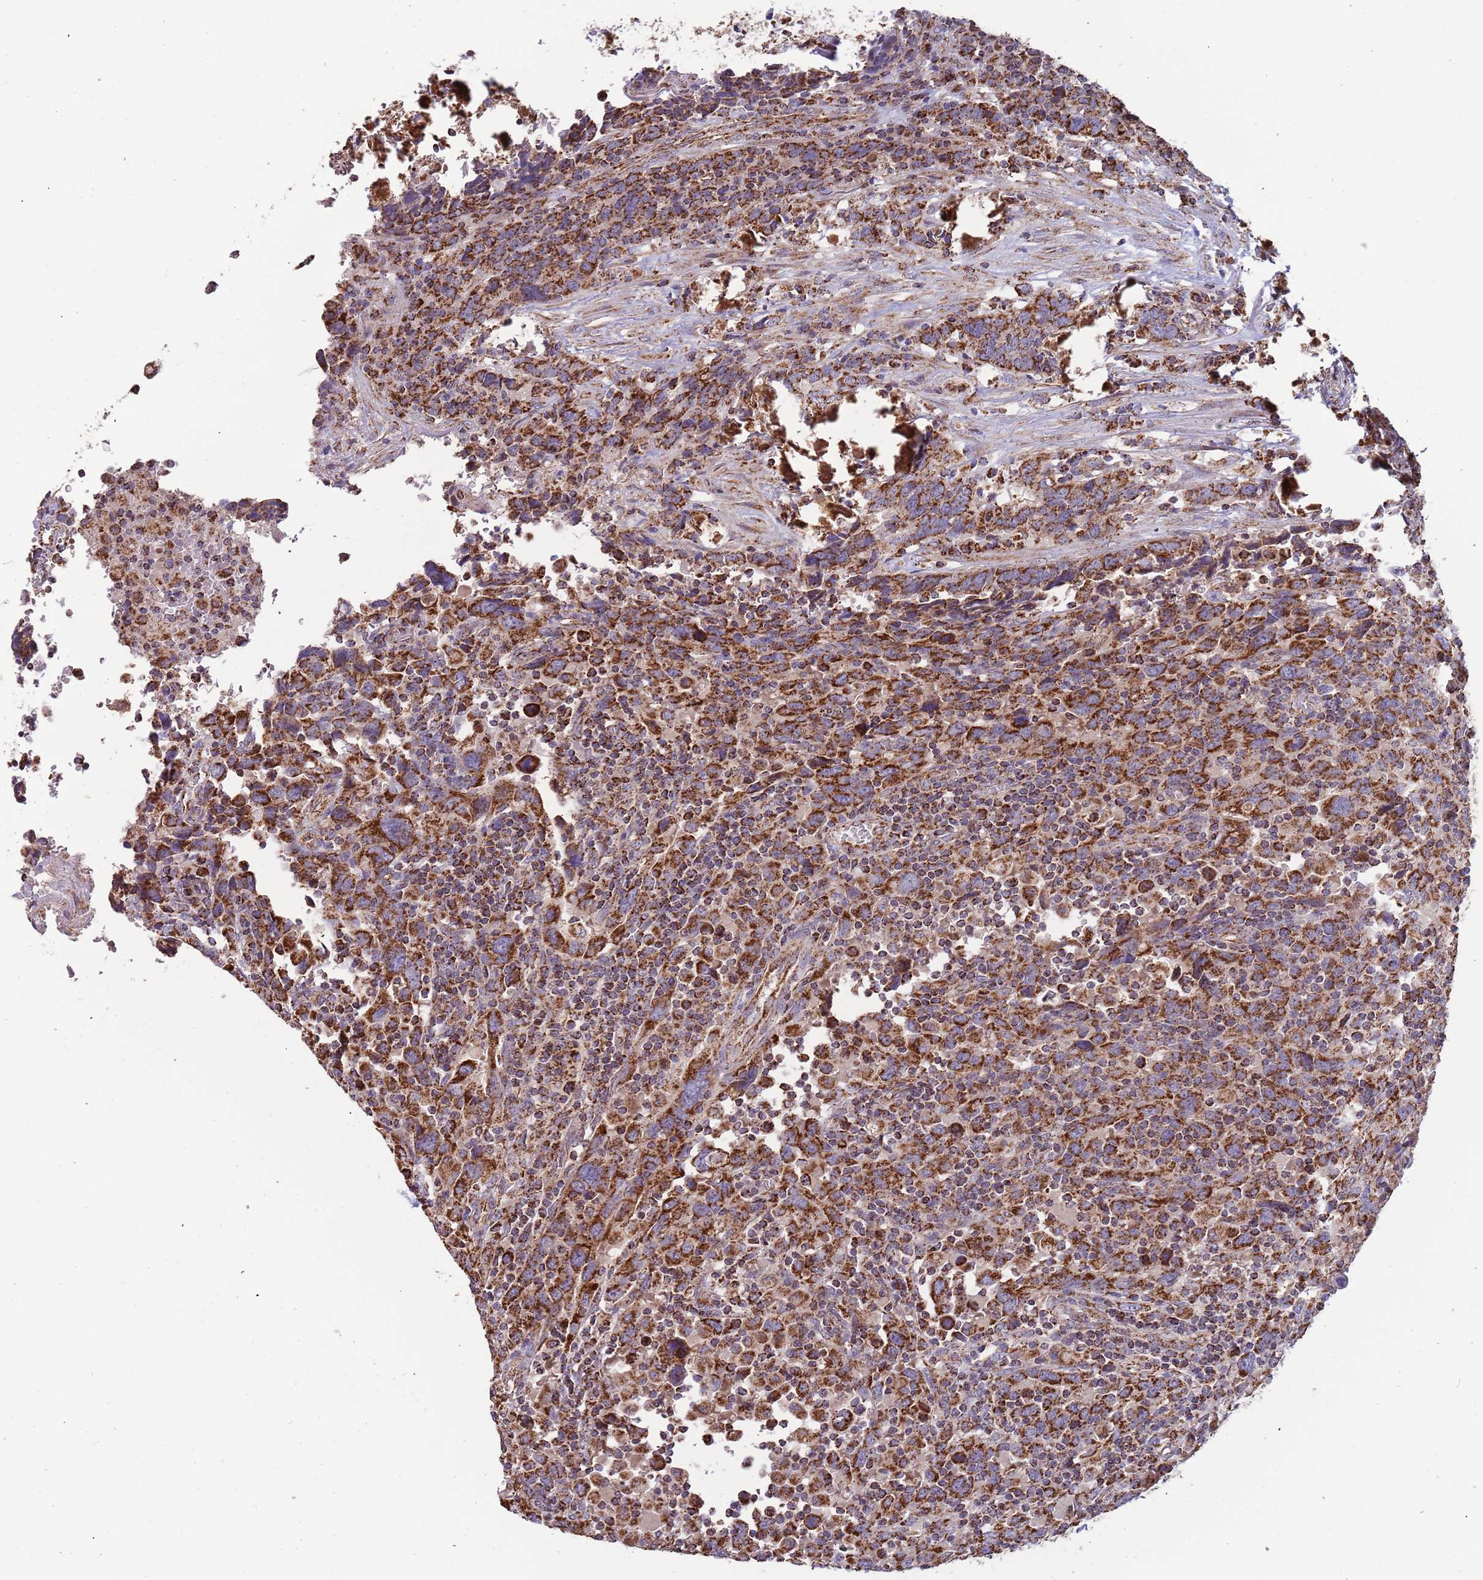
{"staining": {"intensity": "strong", "quantity": ">75%", "location": "cytoplasmic/membranous"}, "tissue": "urothelial cancer", "cell_type": "Tumor cells", "image_type": "cancer", "snomed": [{"axis": "morphology", "description": "Urothelial carcinoma, High grade"}, {"axis": "topography", "description": "Urinary bladder"}], "caption": "Immunohistochemical staining of urothelial carcinoma (high-grade) reveals high levels of strong cytoplasmic/membranous positivity in about >75% of tumor cells. The protein of interest is stained brown, and the nuclei are stained in blue (DAB (3,3'-diaminobenzidine) IHC with brightfield microscopy, high magnification).", "gene": "VPS16", "patient": {"sex": "male", "age": 61}}